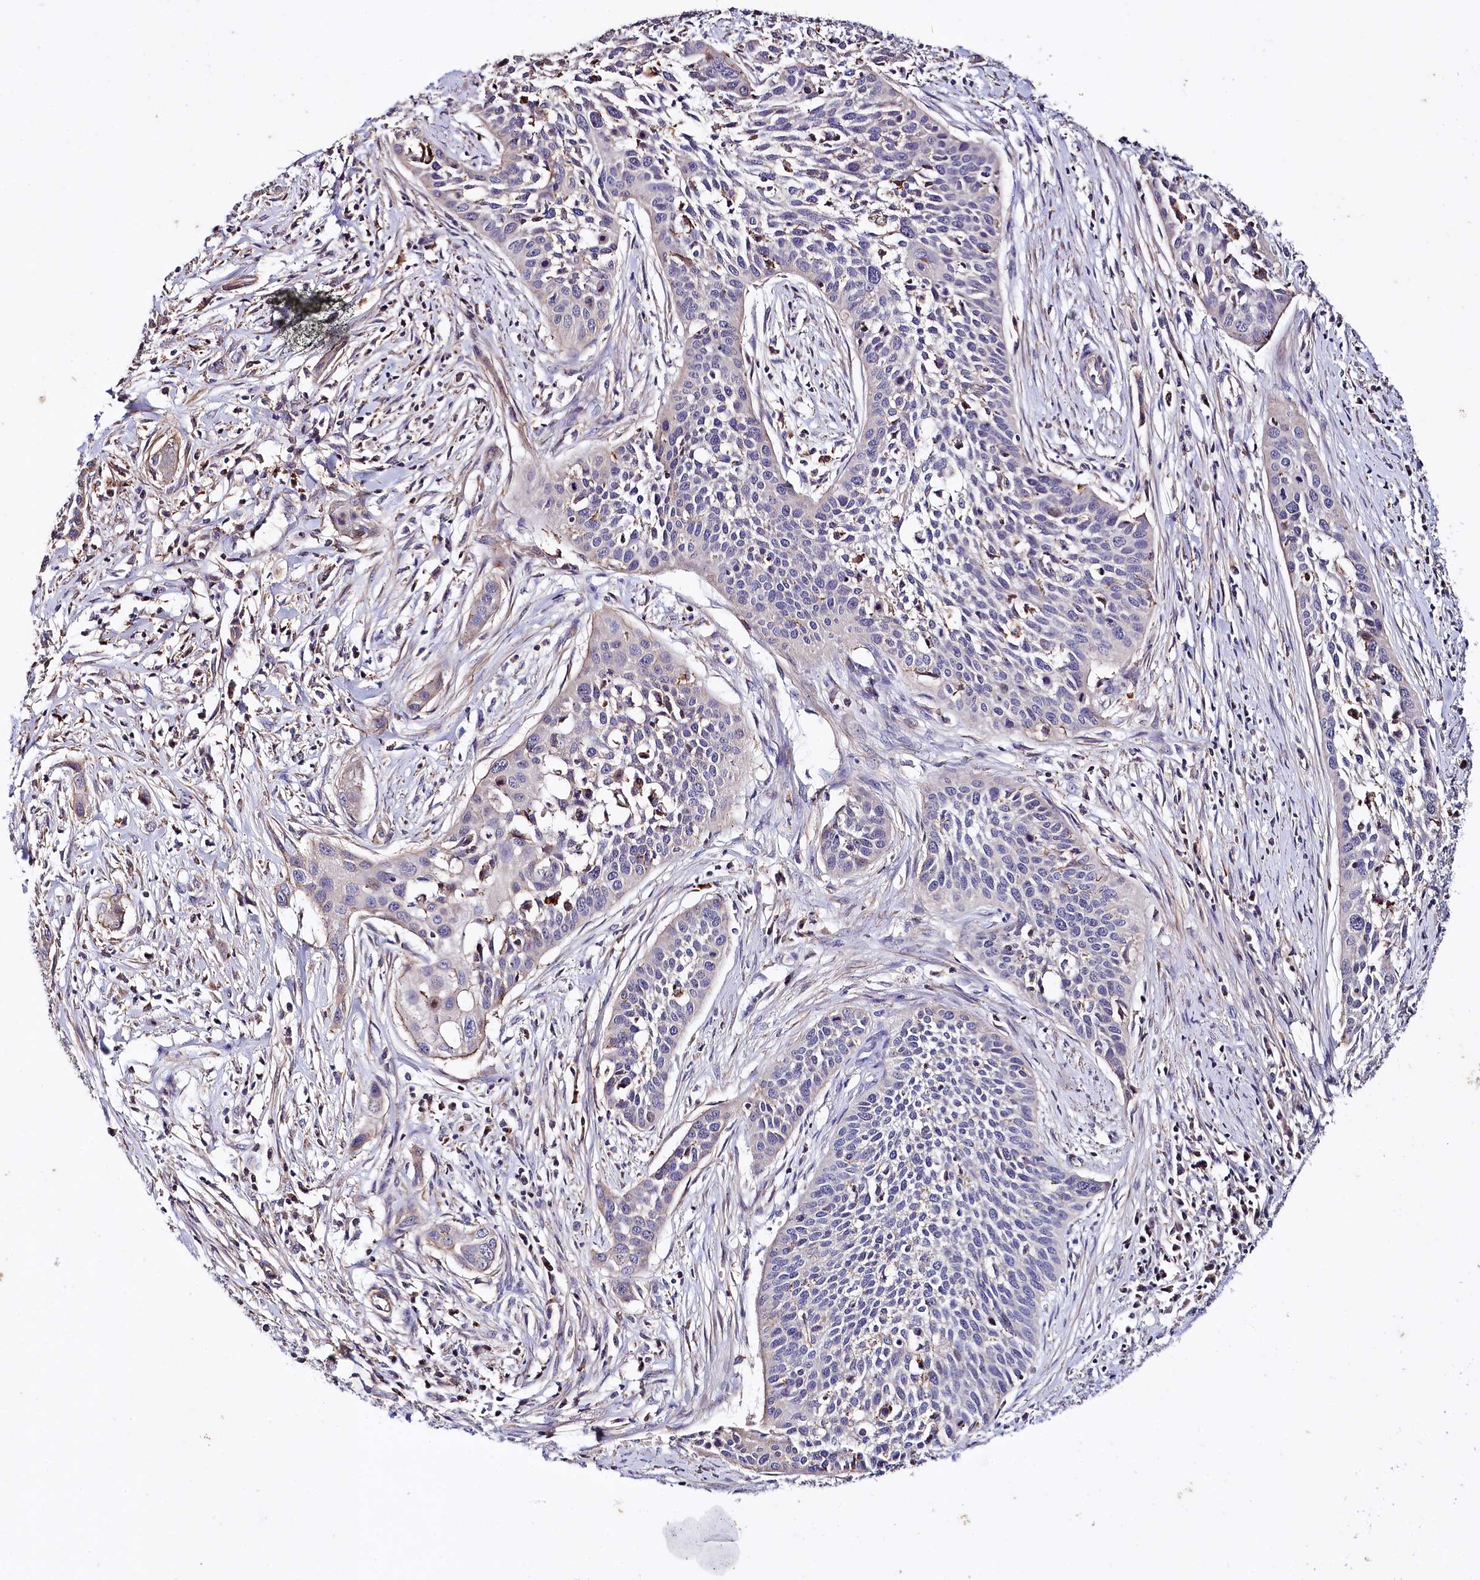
{"staining": {"intensity": "negative", "quantity": "none", "location": "none"}, "tissue": "cervical cancer", "cell_type": "Tumor cells", "image_type": "cancer", "snomed": [{"axis": "morphology", "description": "Squamous cell carcinoma, NOS"}, {"axis": "topography", "description": "Cervix"}], "caption": "Image shows no protein positivity in tumor cells of cervical squamous cell carcinoma tissue. (DAB immunohistochemistry, high magnification).", "gene": "RPUSD3", "patient": {"sex": "female", "age": 34}}